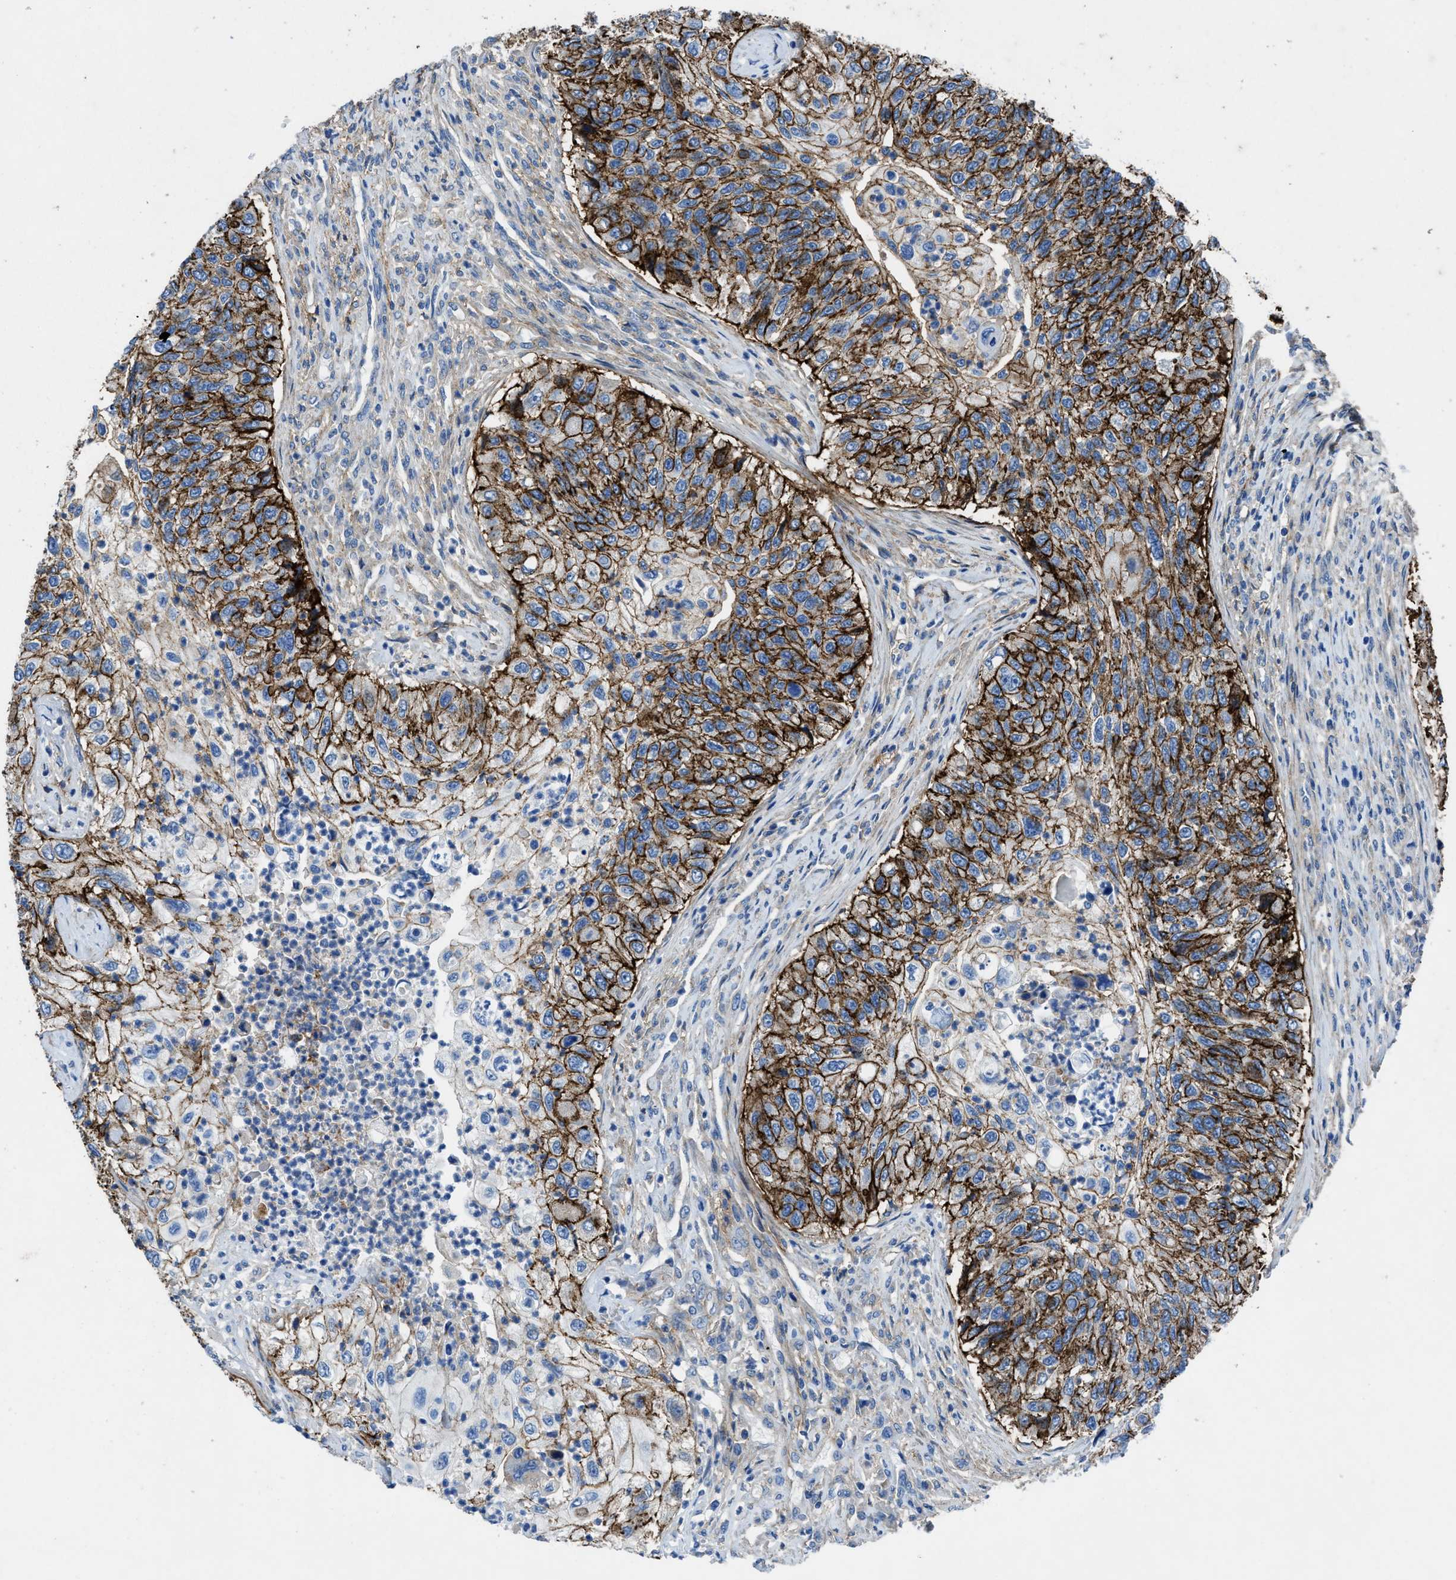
{"staining": {"intensity": "strong", "quantity": ">75%", "location": "cytoplasmic/membranous"}, "tissue": "urothelial cancer", "cell_type": "Tumor cells", "image_type": "cancer", "snomed": [{"axis": "morphology", "description": "Urothelial carcinoma, High grade"}, {"axis": "topography", "description": "Urinary bladder"}], "caption": "Protein analysis of urothelial cancer tissue reveals strong cytoplasmic/membranous positivity in about >75% of tumor cells.", "gene": "PTGFRN", "patient": {"sex": "female", "age": 60}}